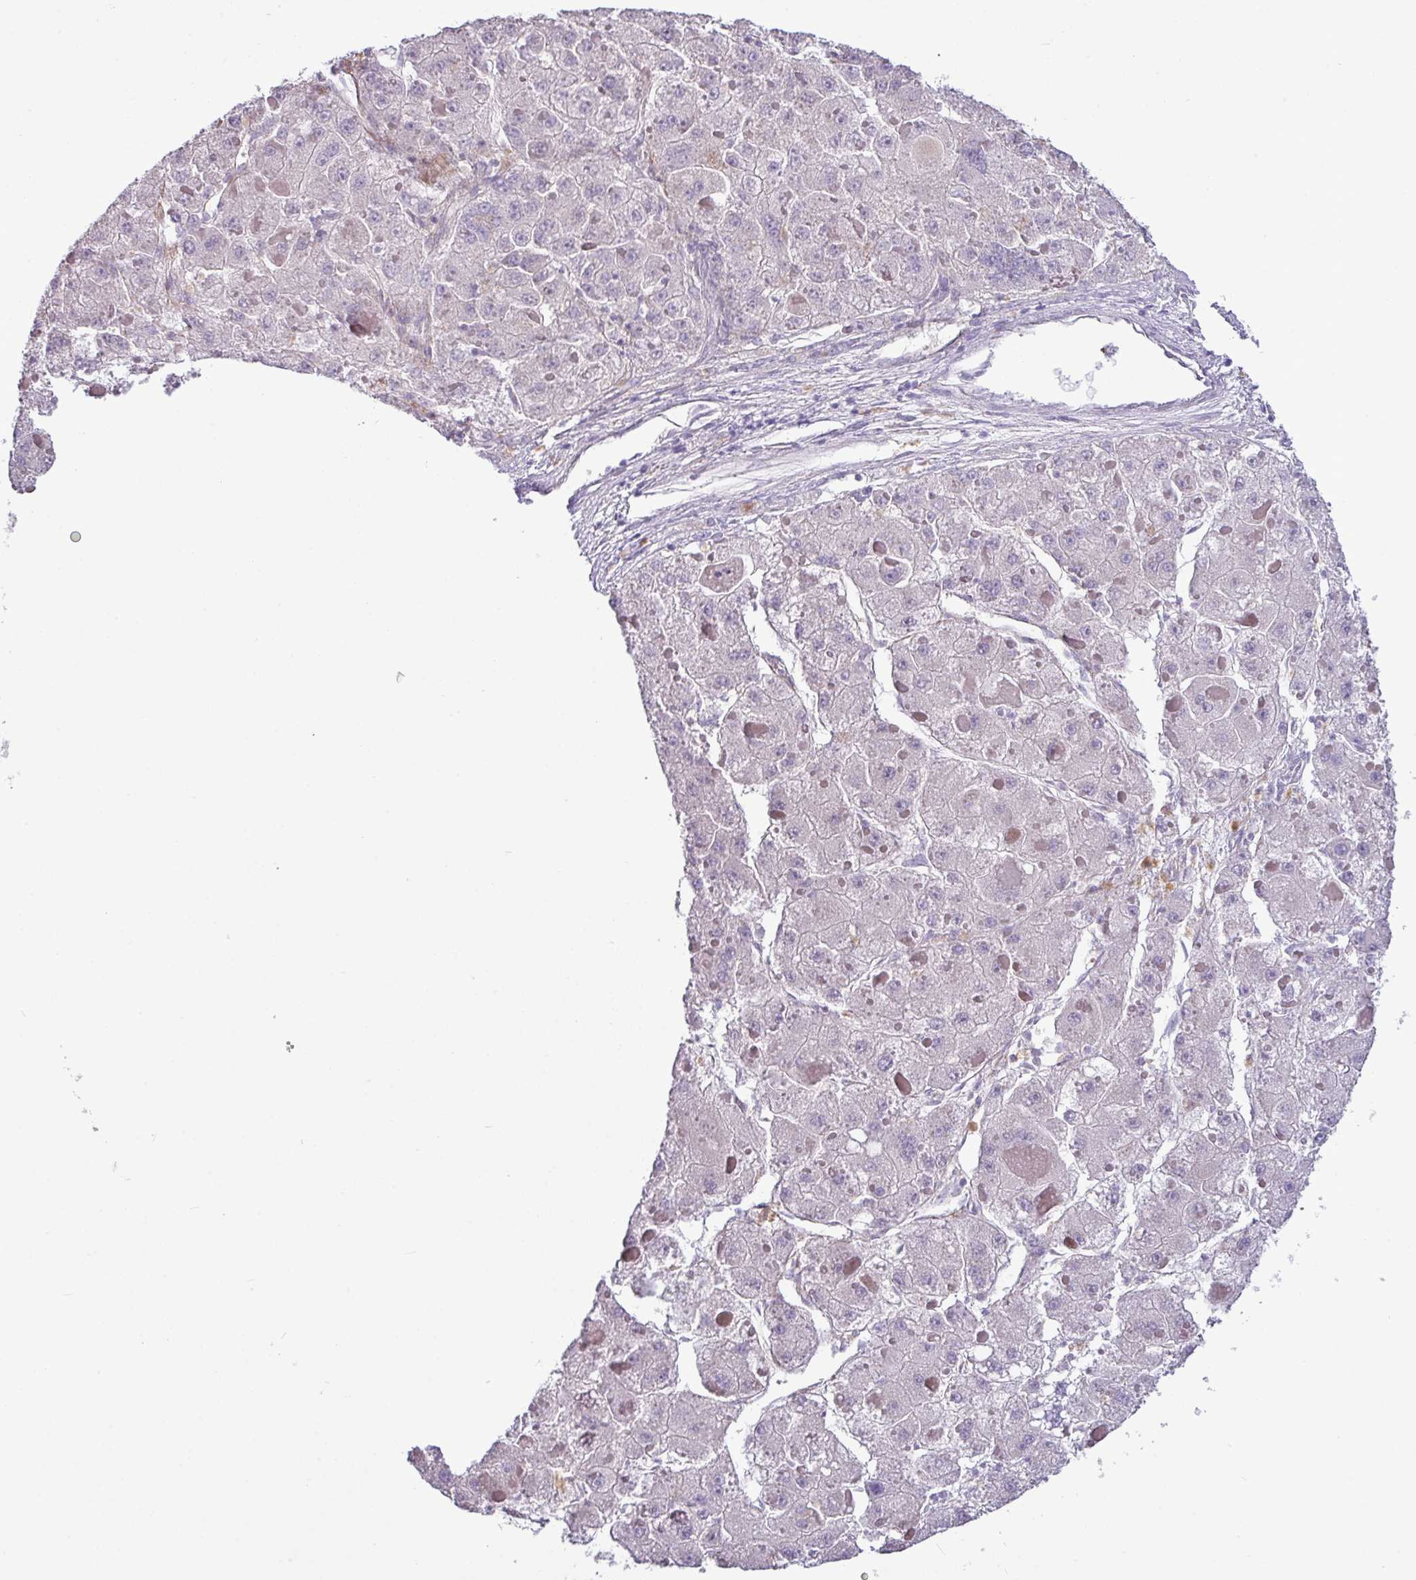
{"staining": {"intensity": "negative", "quantity": "none", "location": "none"}, "tissue": "liver cancer", "cell_type": "Tumor cells", "image_type": "cancer", "snomed": [{"axis": "morphology", "description": "Carcinoma, Hepatocellular, NOS"}, {"axis": "topography", "description": "Liver"}], "caption": "A micrograph of liver cancer stained for a protein exhibits no brown staining in tumor cells.", "gene": "KIRREL3", "patient": {"sex": "female", "age": 73}}